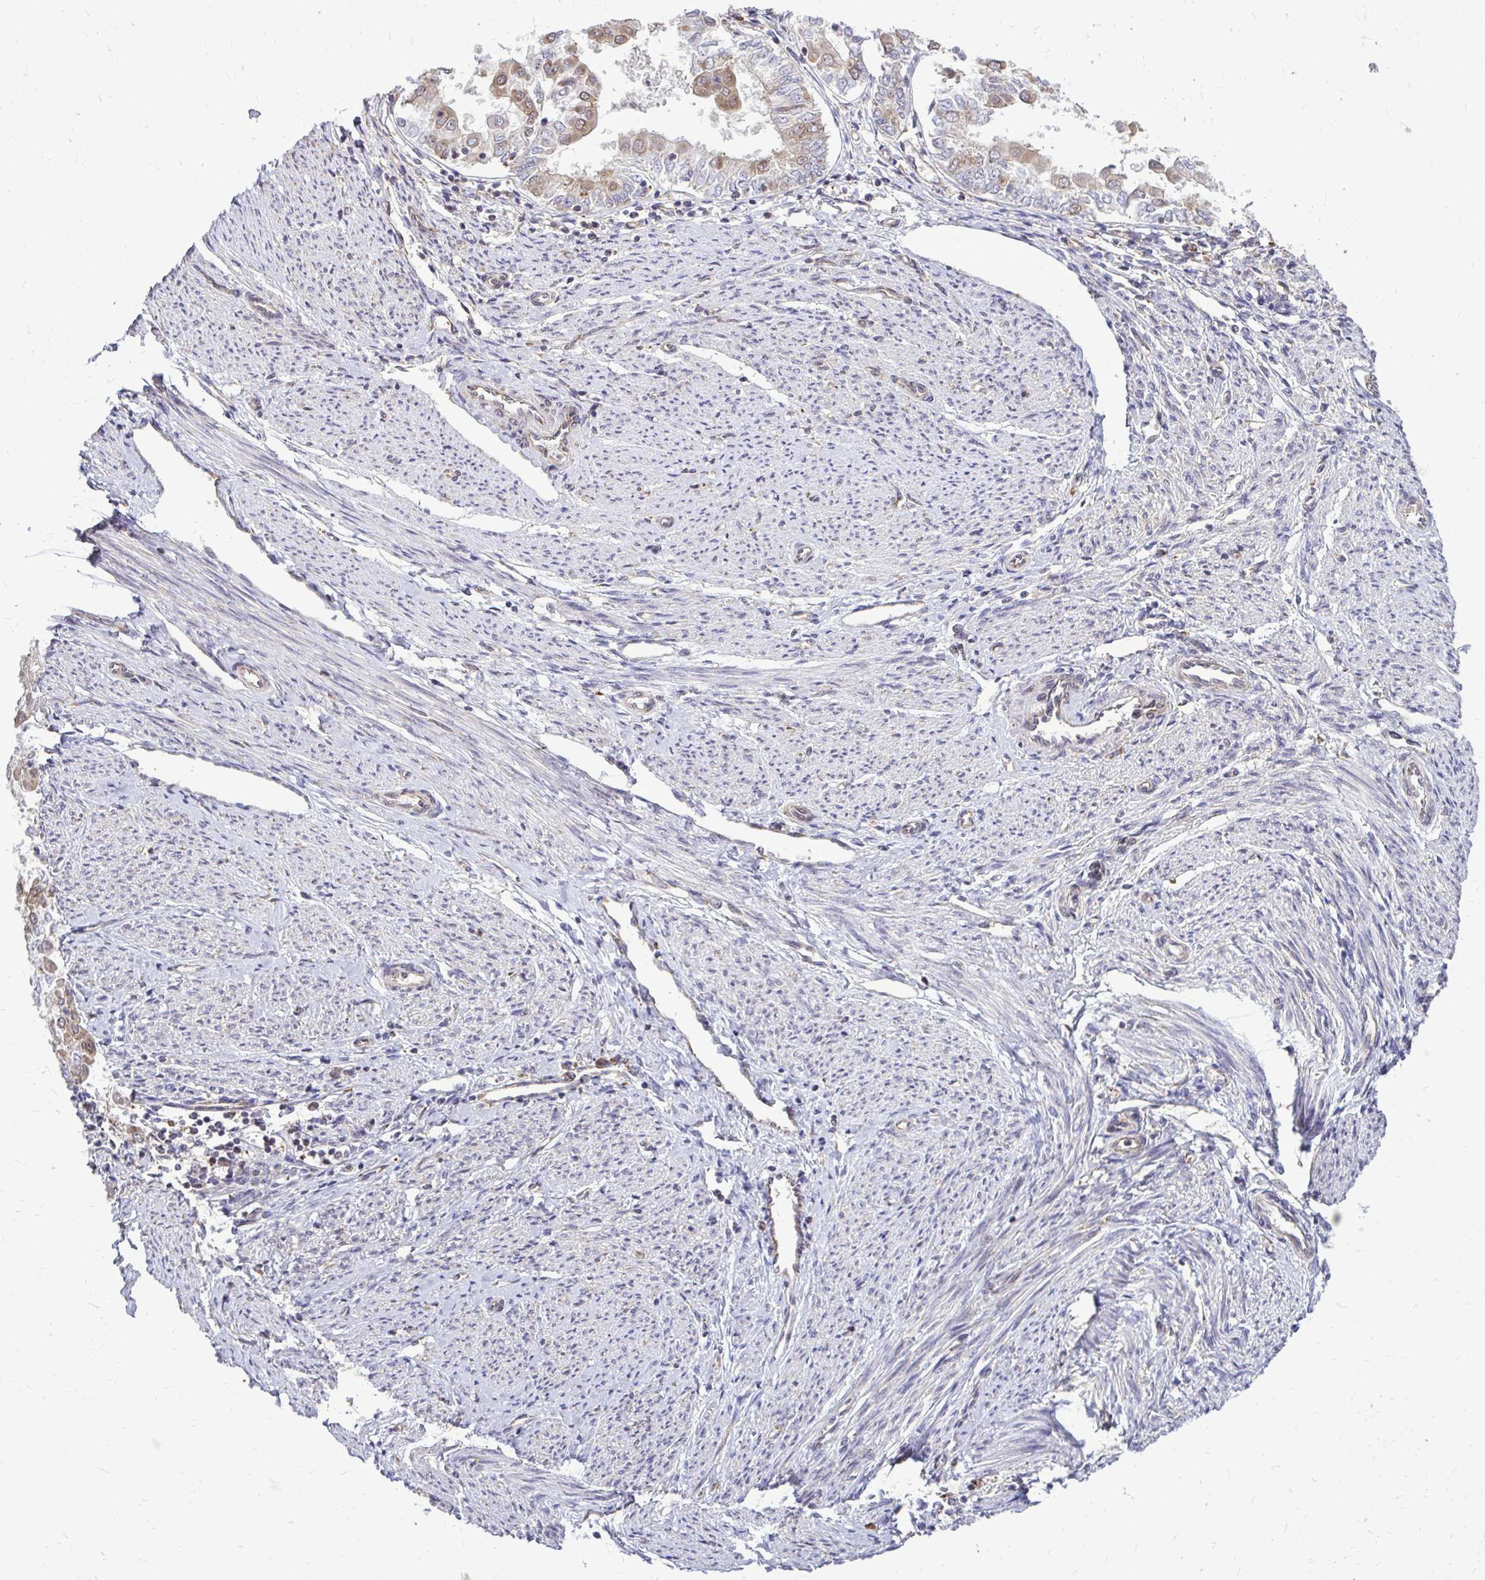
{"staining": {"intensity": "weak", "quantity": "25%-75%", "location": "cytoplasmic/membranous"}, "tissue": "endometrial cancer", "cell_type": "Tumor cells", "image_type": "cancer", "snomed": [{"axis": "morphology", "description": "Adenocarcinoma, NOS"}, {"axis": "topography", "description": "Endometrium"}], "caption": "Immunohistochemical staining of endometrial cancer (adenocarcinoma) demonstrates low levels of weak cytoplasmic/membranous protein positivity in approximately 25%-75% of tumor cells.", "gene": "FMR1", "patient": {"sex": "female", "age": 68}}